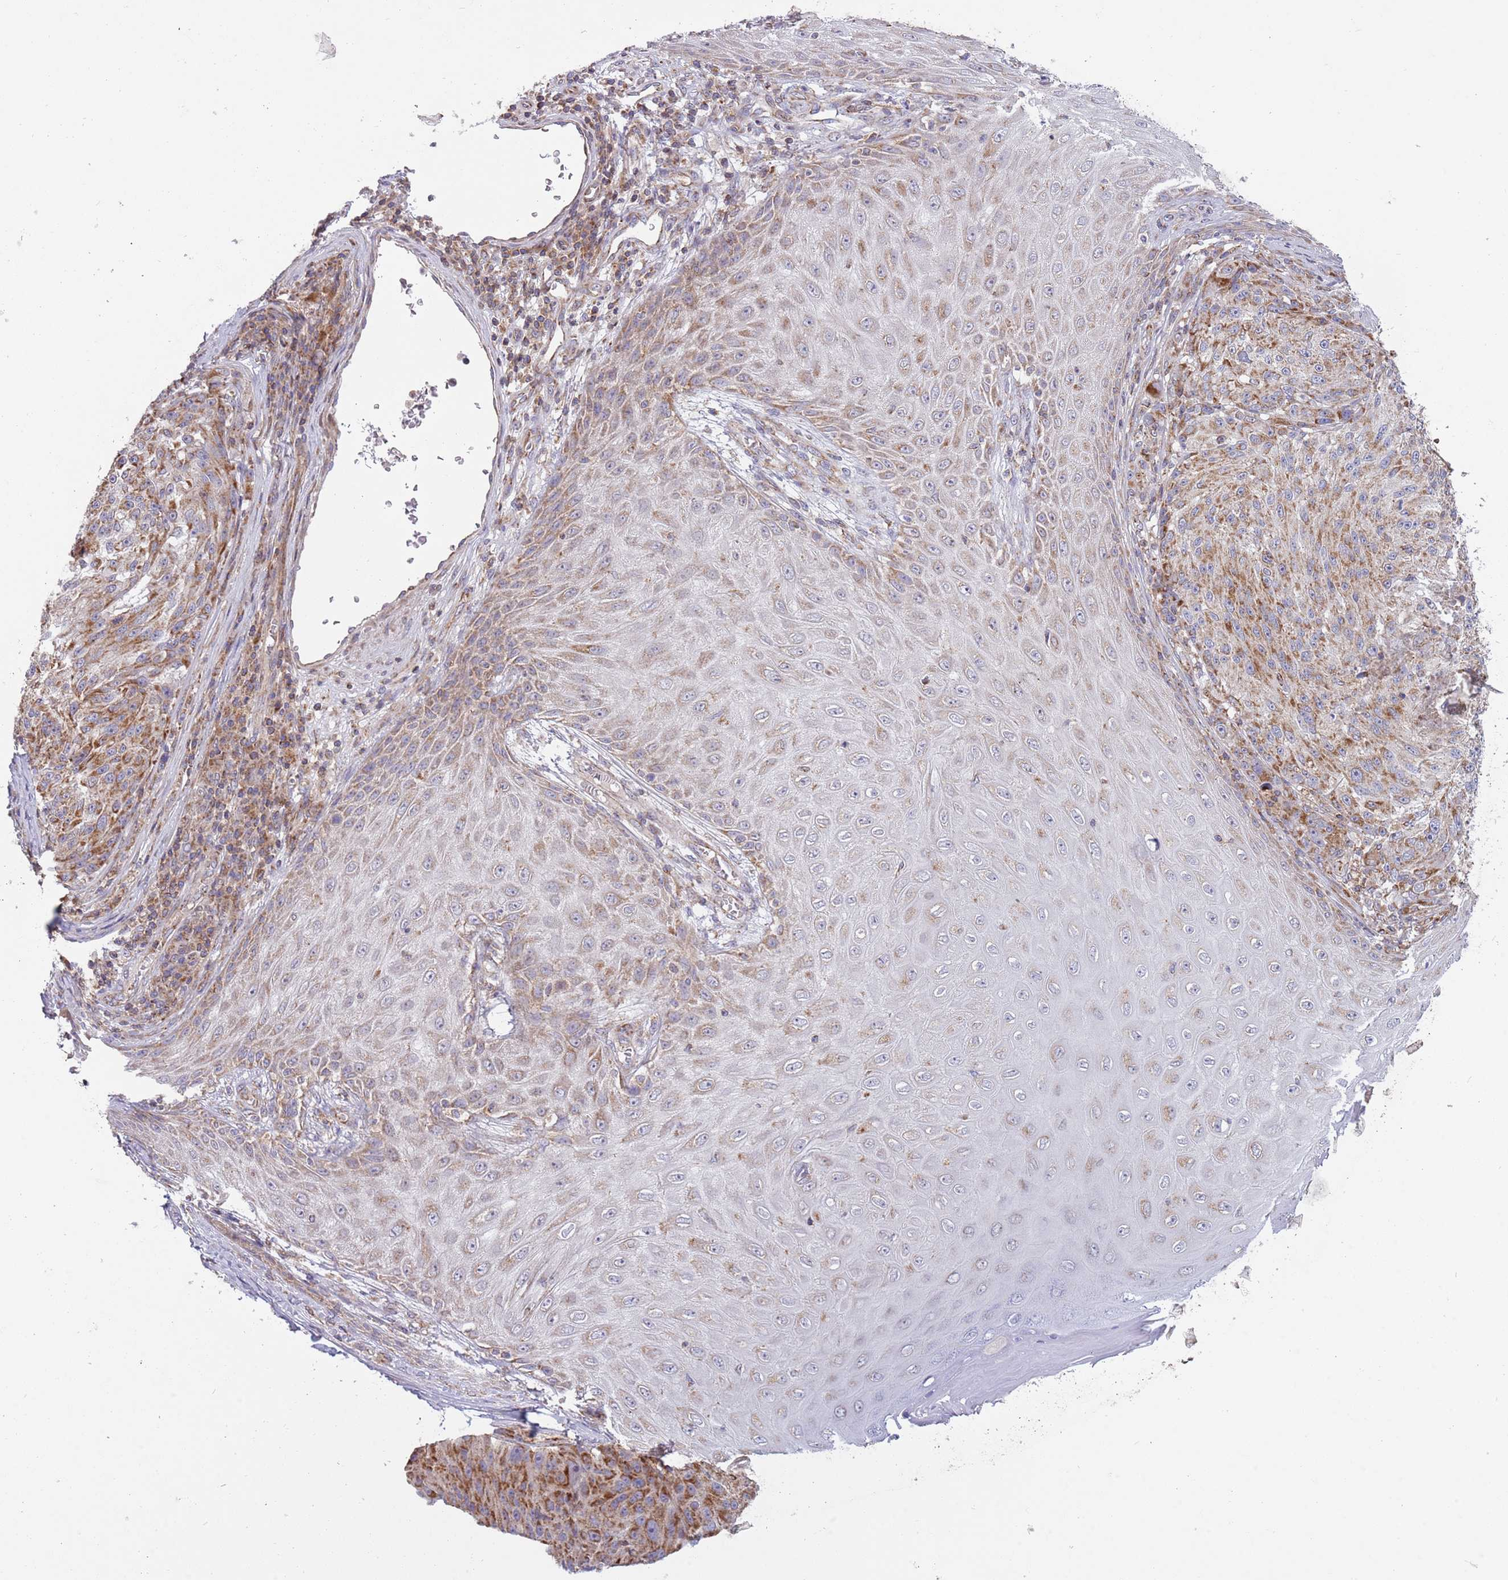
{"staining": {"intensity": "moderate", "quantity": ">75%", "location": "cytoplasmic/membranous"}, "tissue": "melanoma", "cell_type": "Tumor cells", "image_type": "cancer", "snomed": [{"axis": "morphology", "description": "Malignant melanoma, NOS"}, {"axis": "topography", "description": "Skin"}], "caption": "The histopathology image displays a brown stain indicating the presence of a protein in the cytoplasmic/membranous of tumor cells in melanoma. The staining was performed using DAB (3,3'-diaminobenzidine) to visualize the protein expression in brown, while the nuclei were stained in blue with hematoxylin (Magnification: 20x).", "gene": "IRS4", "patient": {"sex": "male", "age": 53}}